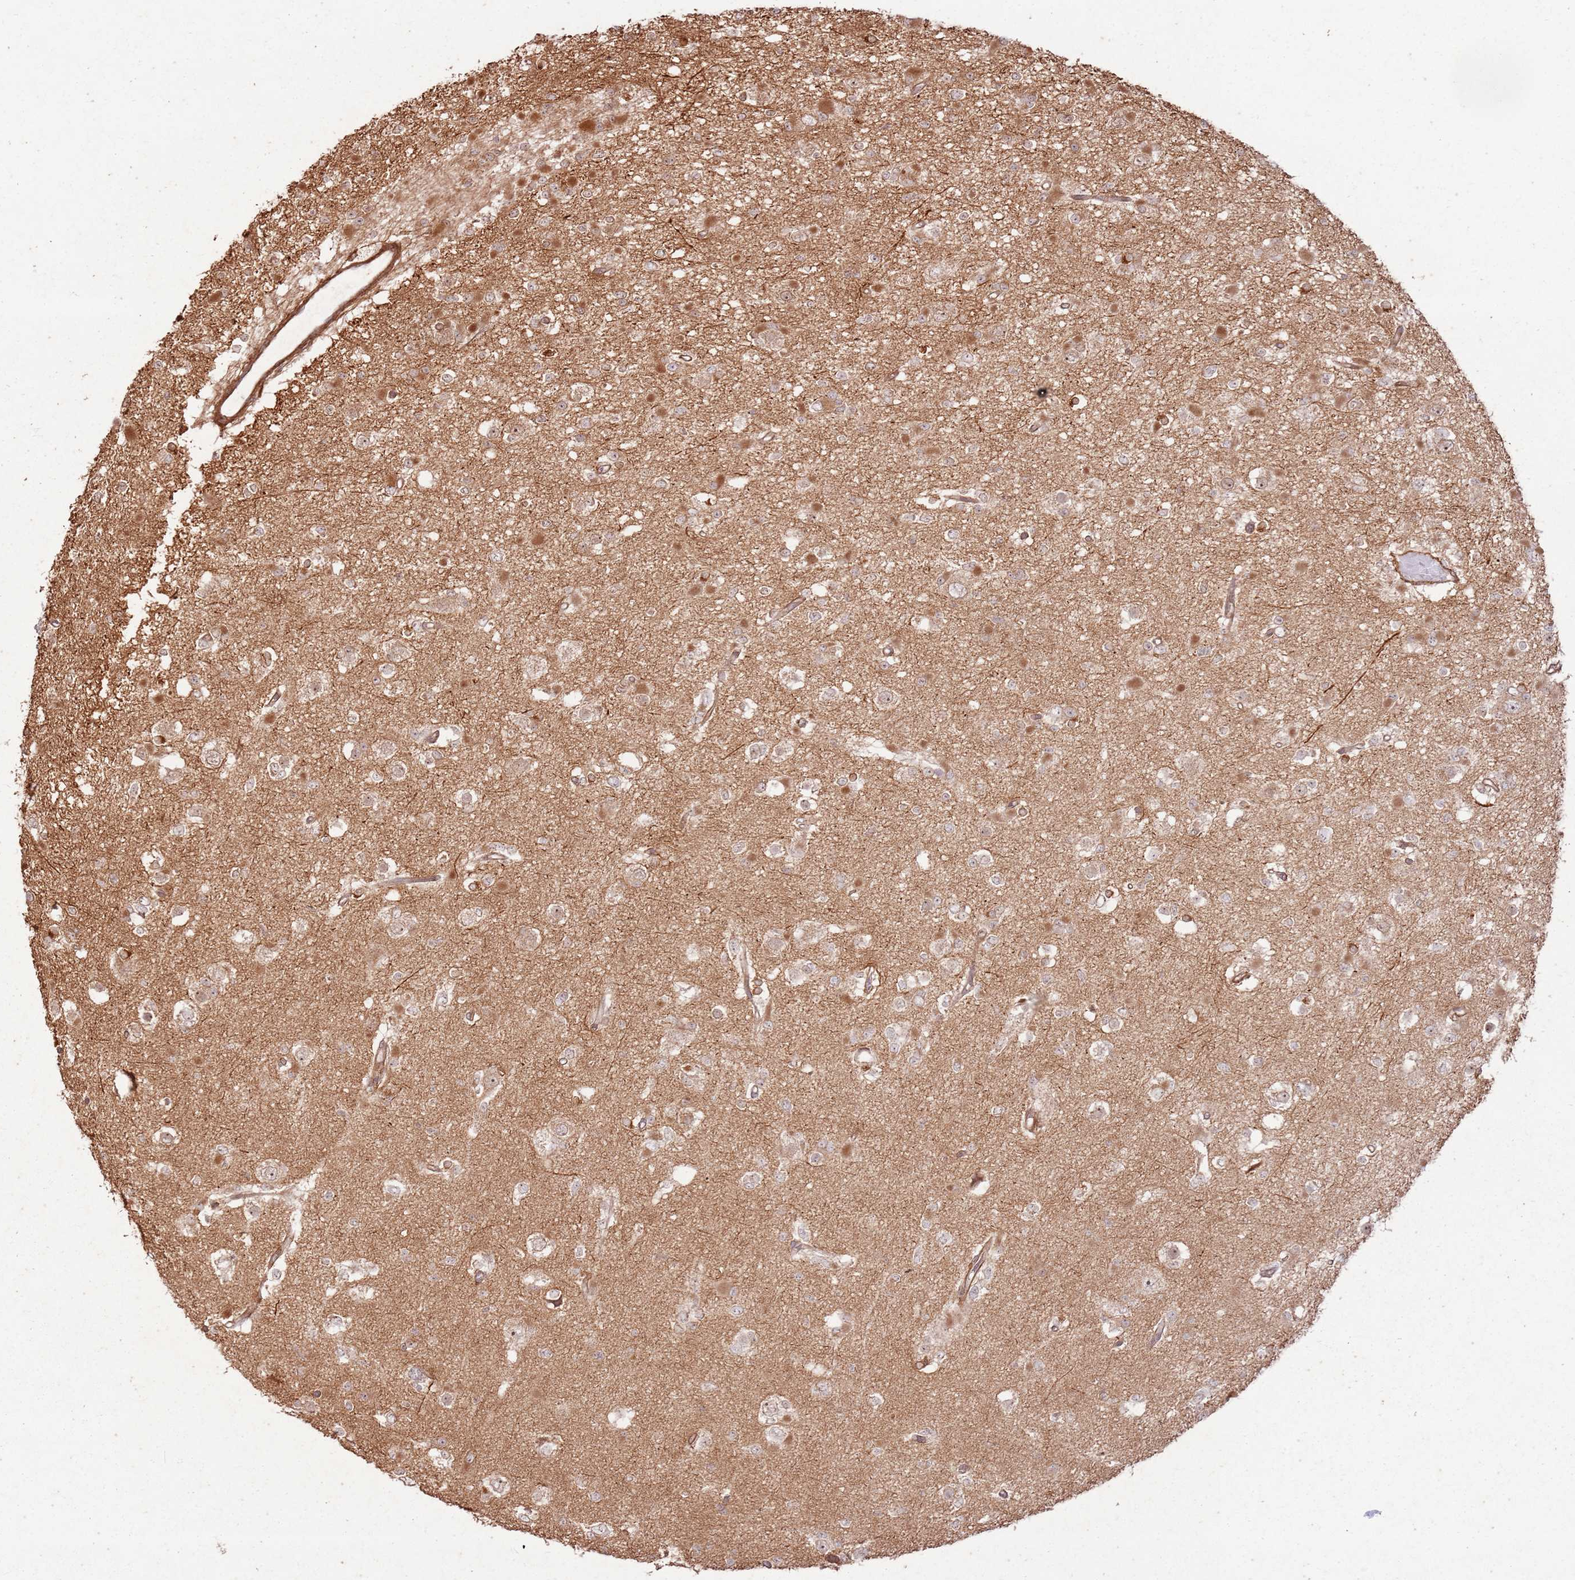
{"staining": {"intensity": "weak", "quantity": ">75%", "location": "cytoplasmic/membranous,nuclear"}, "tissue": "glioma", "cell_type": "Tumor cells", "image_type": "cancer", "snomed": [{"axis": "morphology", "description": "Glioma, malignant, Low grade"}, {"axis": "topography", "description": "Brain"}], "caption": "Protein expression analysis of malignant low-grade glioma reveals weak cytoplasmic/membranous and nuclear staining in approximately >75% of tumor cells. (DAB (3,3'-diaminobenzidine) IHC with brightfield microscopy, high magnification).", "gene": "ZNF623", "patient": {"sex": "female", "age": 22}}